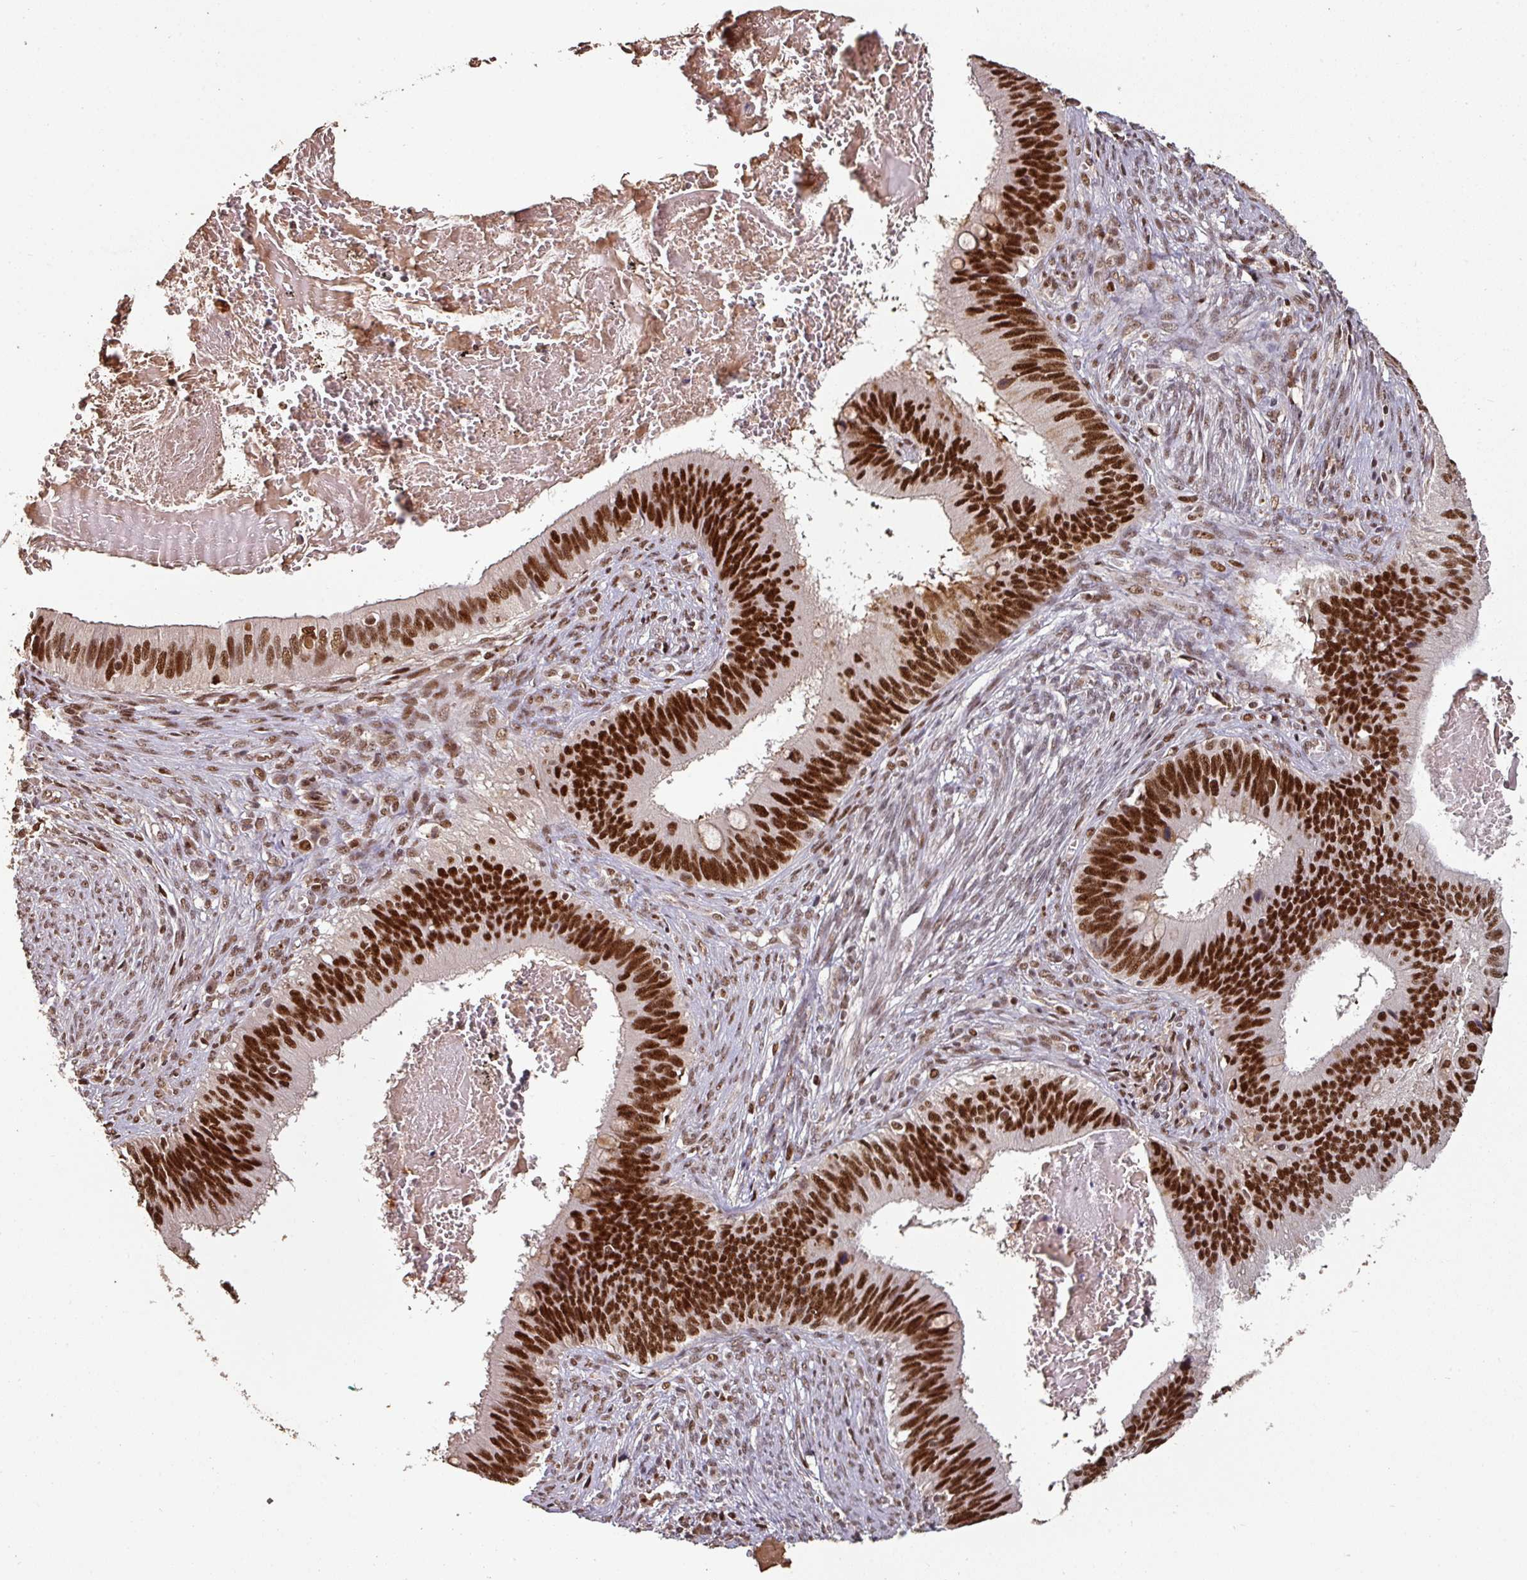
{"staining": {"intensity": "strong", "quantity": ">75%", "location": "nuclear"}, "tissue": "cervical cancer", "cell_type": "Tumor cells", "image_type": "cancer", "snomed": [{"axis": "morphology", "description": "Adenocarcinoma, NOS"}, {"axis": "topography", "description": "Cervix"}], "caption": "An IHC image of tumor tissue is shown. Protein staining in brown labels strong nuclear positivity in cervical adenocarcinoma within tumor cells.", "gene": "POLD1", "patient": {"sex": "female", "age": 42}}